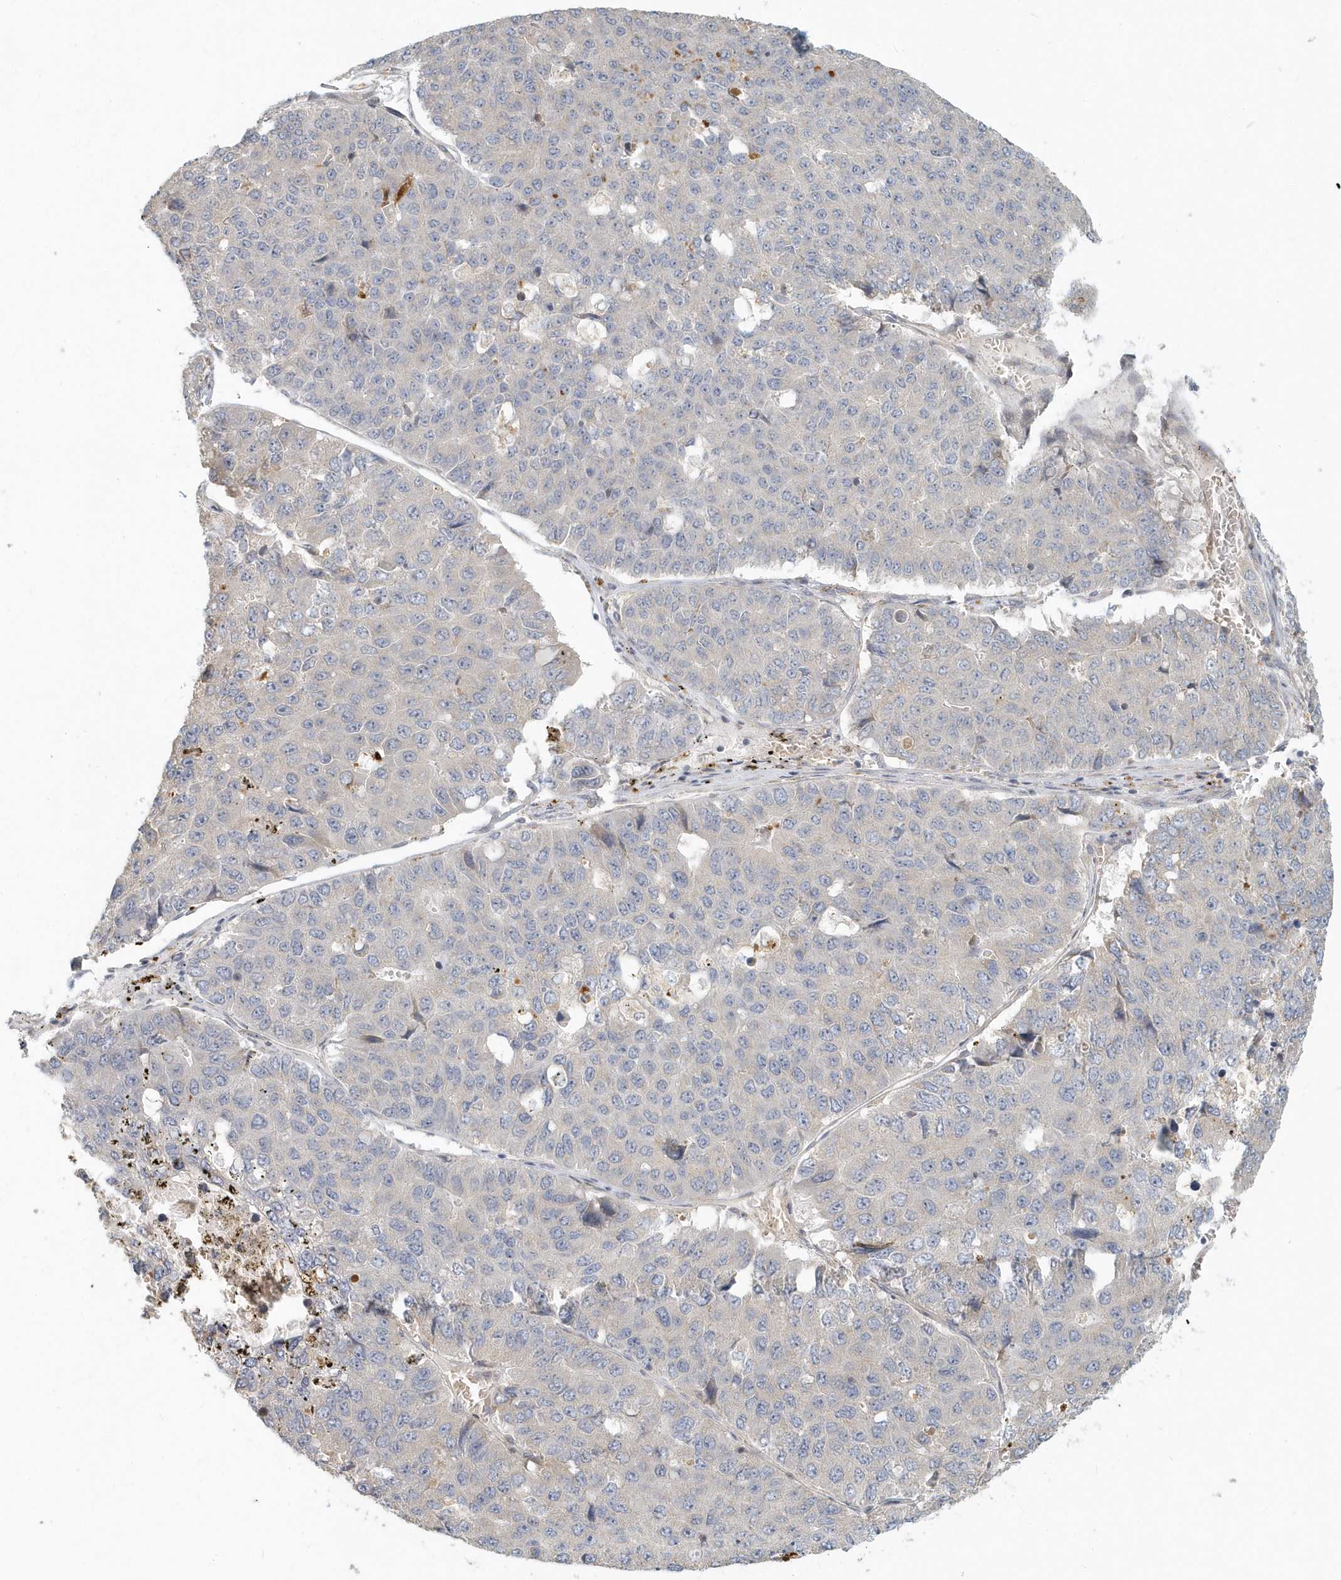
{"staining": {"intensity": "negative", "quantity": "none", "location": "none"}, "tissue": "pancreatic cancer", "cell_type": "Tumor cells", "image_type": "cancer", "snomed": [{"axis": "morphology", "description": "Adenocarcinoma, NOS"}, {"axis": "topography", "description": "Pancreas"}], "caption": "Photomicrograph shows no protein positivity in tumor cells of pancreatic cancer tissue. (DAB IHC visualized using brightfield microscopy, high magnification).", "gene": "NAPB", "patient": {"sex": "male", "age": 50}}